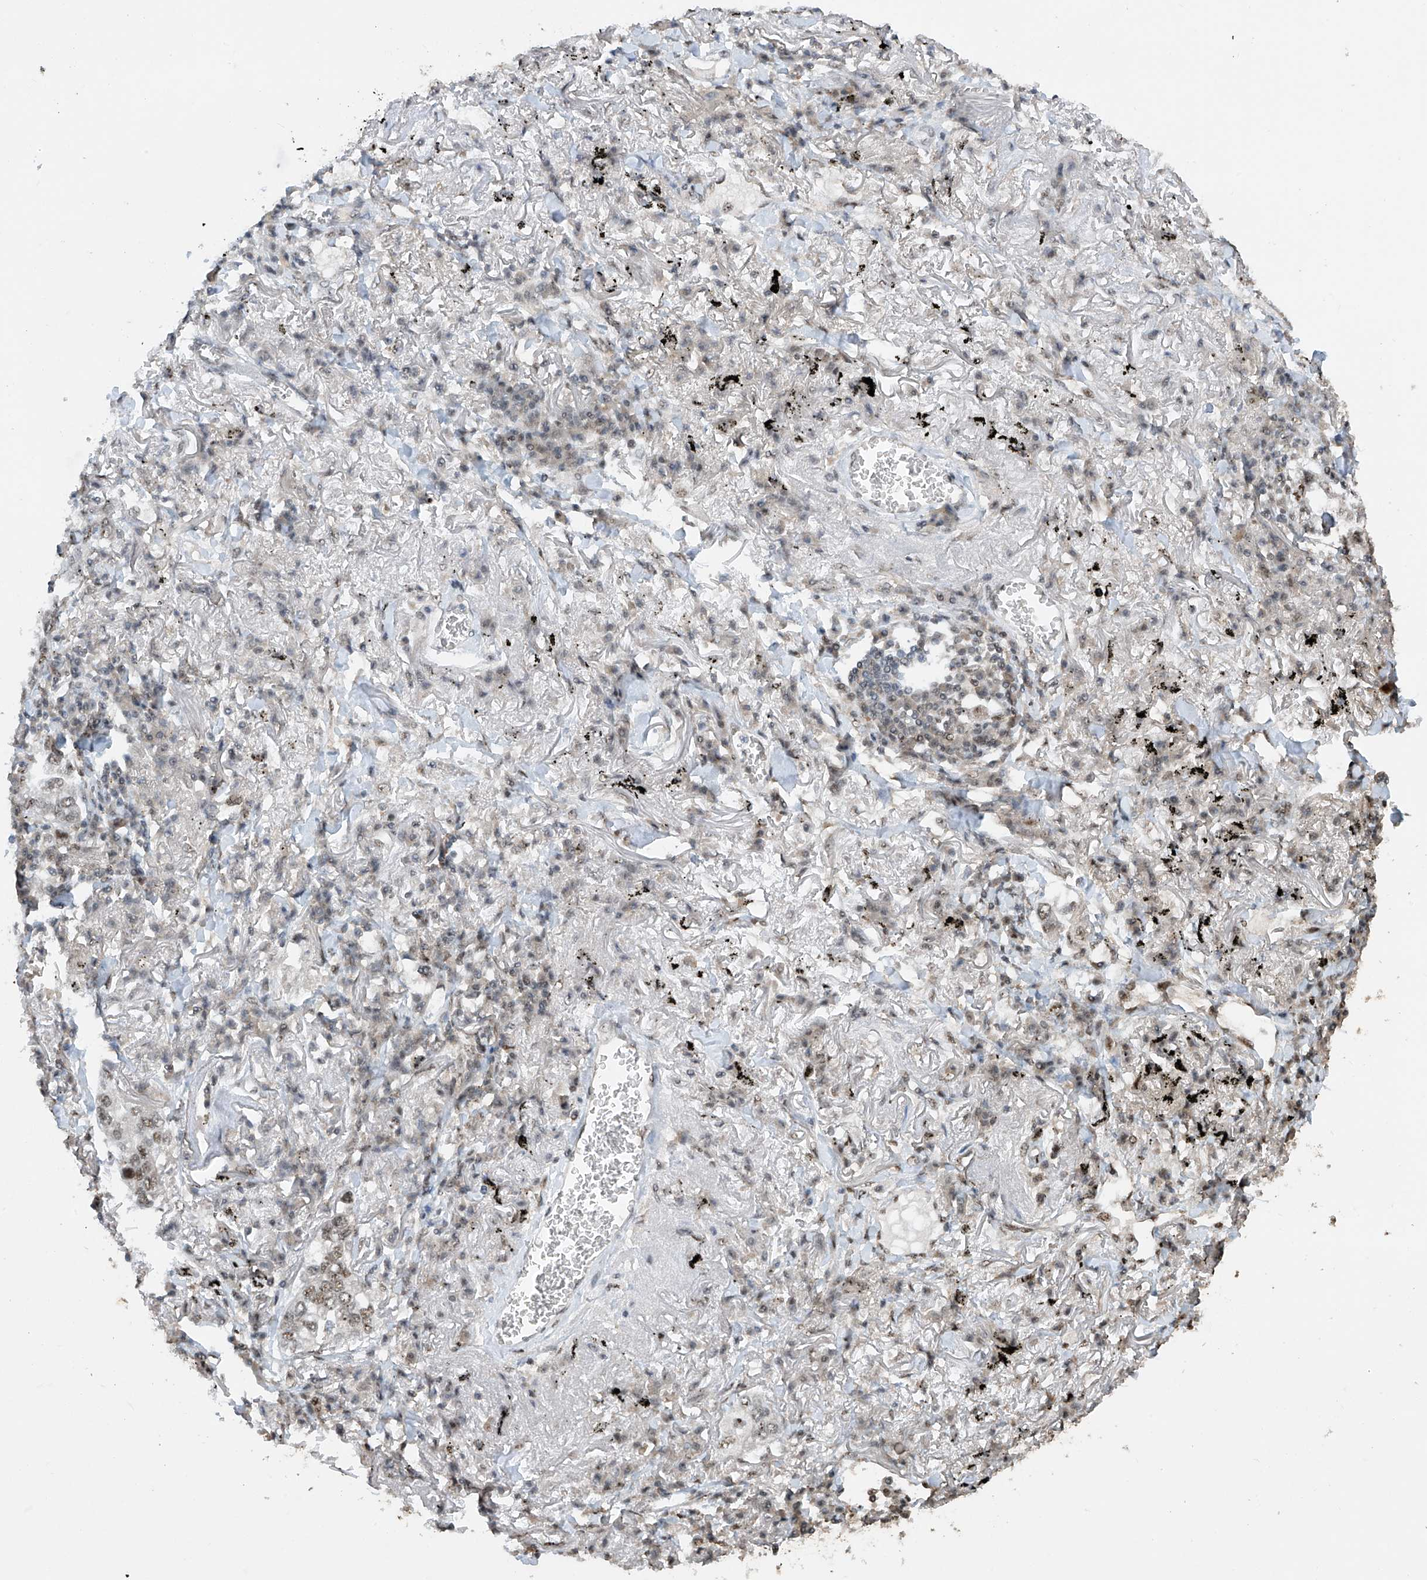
{"staining": {"intensity": "moderate", "quantity": ">75%", "location": "nuclear"}, "tissue": "lung cancer", "cell_type": "Tumor cells", "image_type": "cancer", "snomed": [{"axis": "morphology", "description": "Adenocarcinoma, NOS"}, {"axis": "topography", "description": "Lung"}], "caption": "Lung cancer (adenocarcinoma) tissue reveals moderate nuclear staining in about >75% of tumor cells, visualized by immunohistochemistry.", "gene": "C1orf131", "patient": {"sex": "male", "age": 65}}